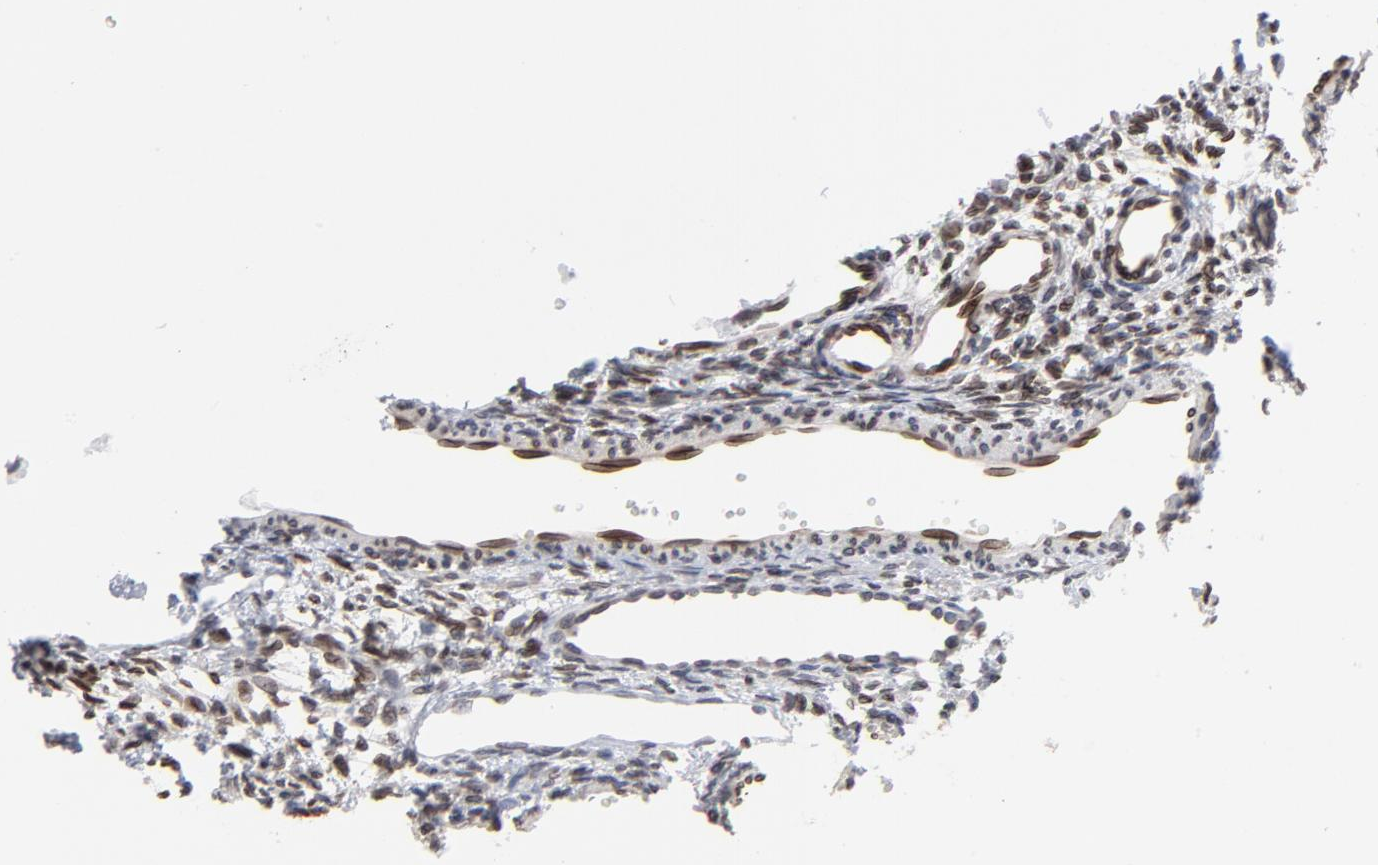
{"staining": {"intensity": "moderate", "quantity": ">75%", "location": "cytoplasmic/membranous,nuclear"}, "tissue": "ovary", "cell_type": "Ovarian stroma cells", "image_type": "normal", "snomed": [{"axis": "morphology", "description": "Normal tissue, NOS"}, {"axis": "topography", "description": "Ovary"}], "caption": "This is an image of immunohistochemistry (IHC) staining of unremarkable ovary, which shows moderate expression in the cytoplasmic/membranous,nuclear of ovarian stroma cells.", "gene": "SYNE2", "patient": {"sex": "female", "age": 33}}